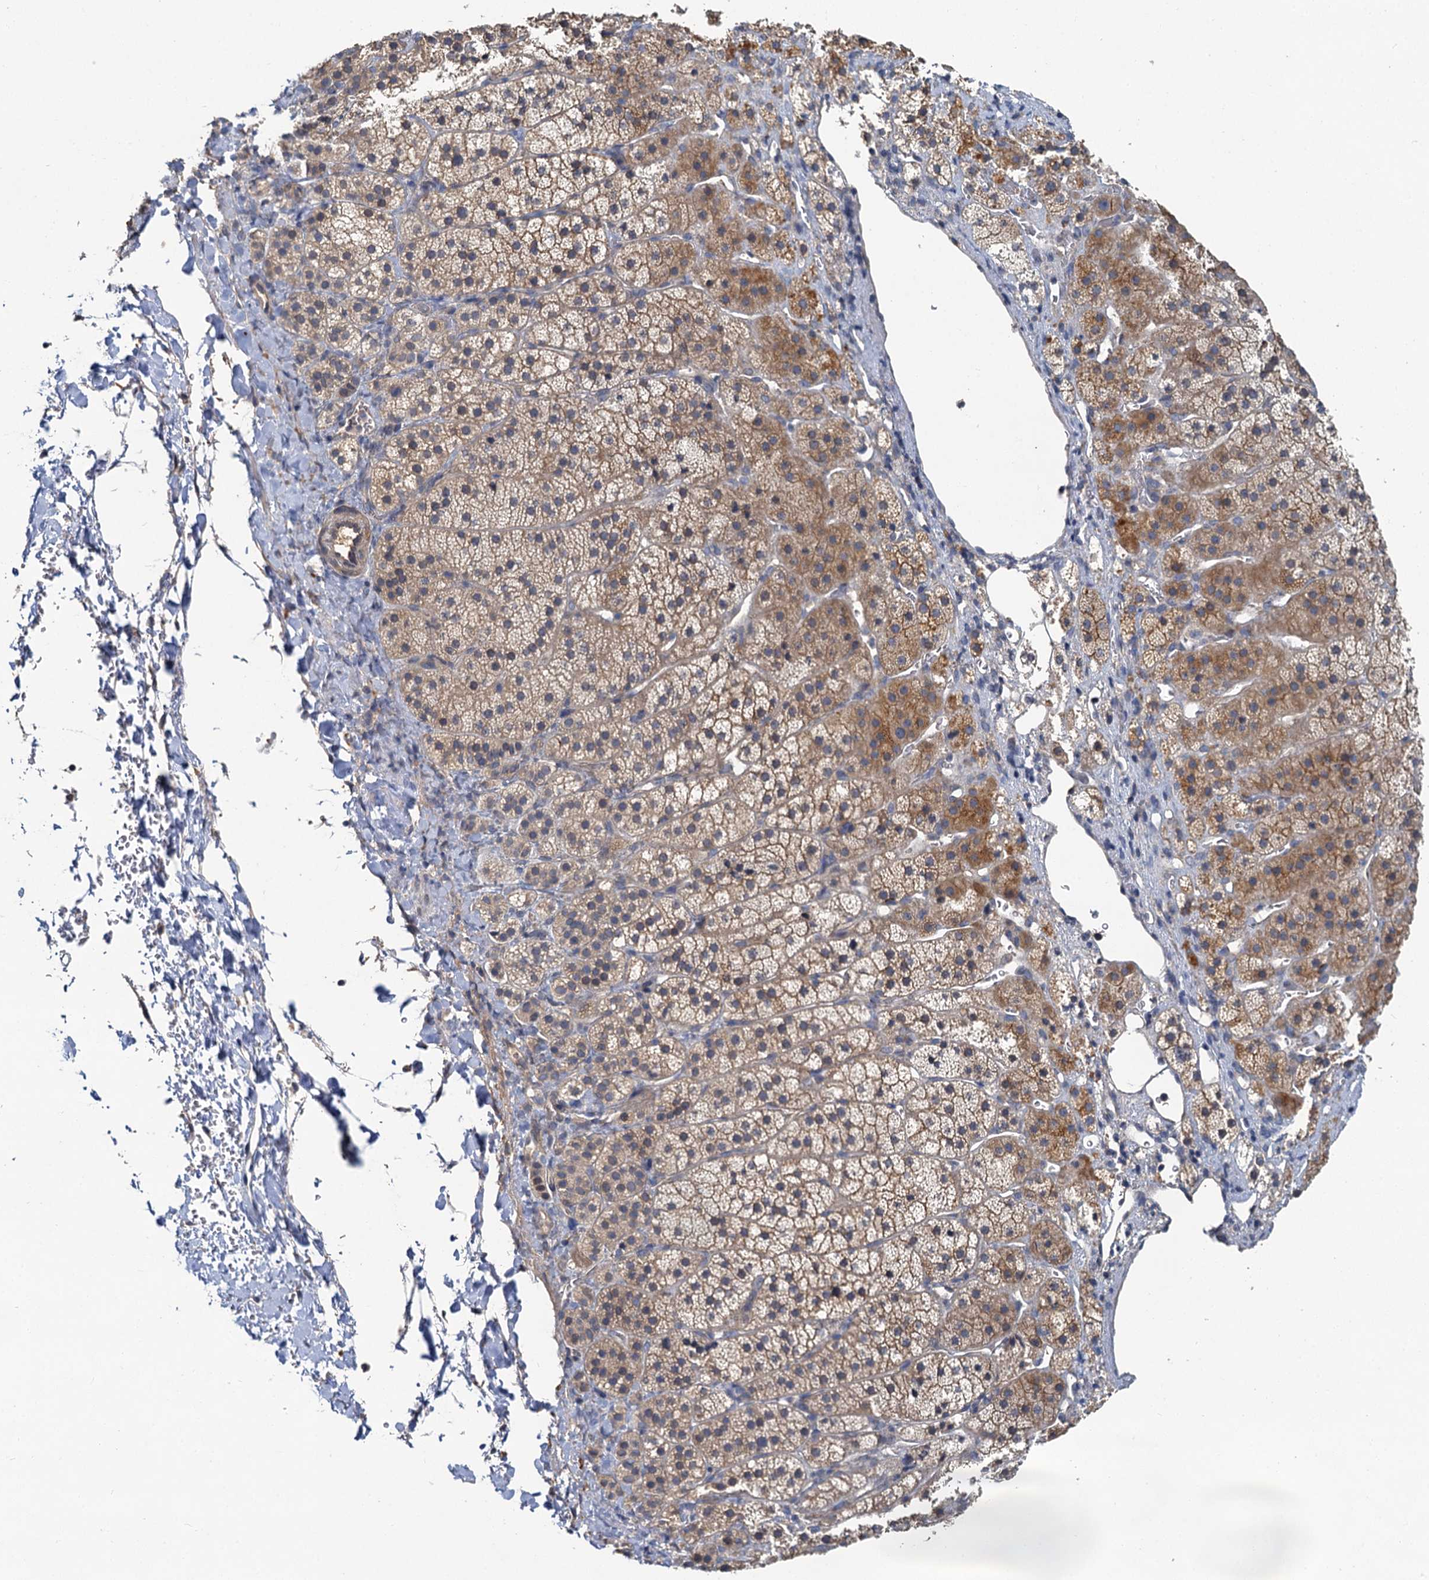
{"staining": {"intensity": "moderate", "quantity": ">75%", "location": "cytoplasmic/membranous"}, "tissue": "adrenal gland", "cell_type": "Glandular cells", "image_type": "normal", "snomed": [{"axis": "morphology", "description": "Normal tissue, NOS"}, {"axis": "topography", "description": "Adrenal gland"}], "caption": "Immunohistochemical staining of unremarkable adrenal gland demonstrates >75% levels of moderate cytoplasmic/membranous protein staining in approximately >75% of glandular cells.", "gene": "ZNF324", "patient": {"sex": "female", "age": 44}}